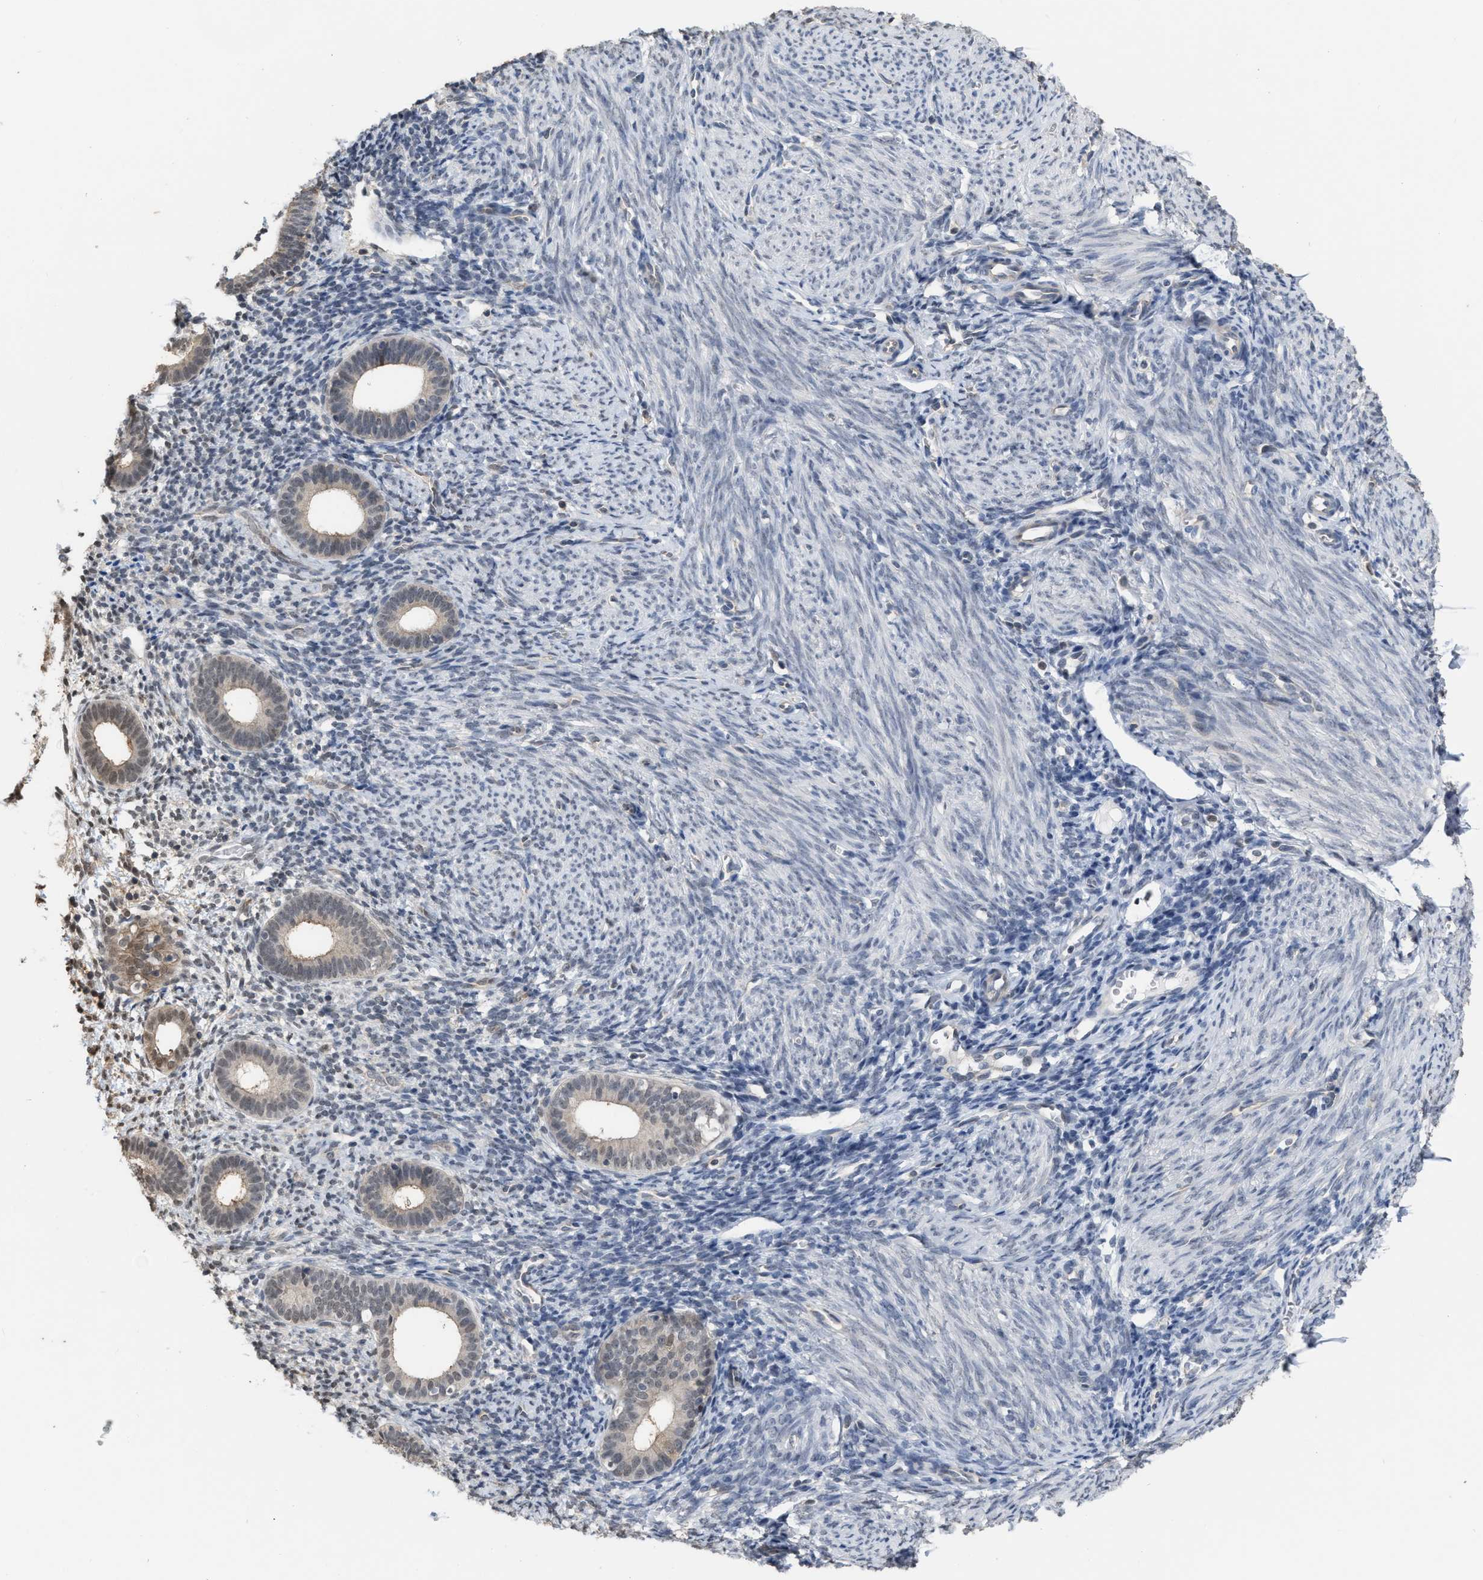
{"staining": {"intensity": "weak", "quantity": "<25%", "location": "nuclear"}, "tissue": "endometrium", "cell_type": "Cells in endometrial stroma", "image_type": "normal", "snomed": [{"axis": "morphology", "description": "Normal tissue, NOS"}, {"axis": "morphology", "description": "Adenocarcinoma, NOS"}, {"axis": "topography", "description": "Endometrium"}], "caption": "Immunohistochemical staining of normal endometrium displays no significant expression in cells in endometrial stroma.", "gene": "BAIAP2L1", "patient": {"sex": "female", "age": 57}}